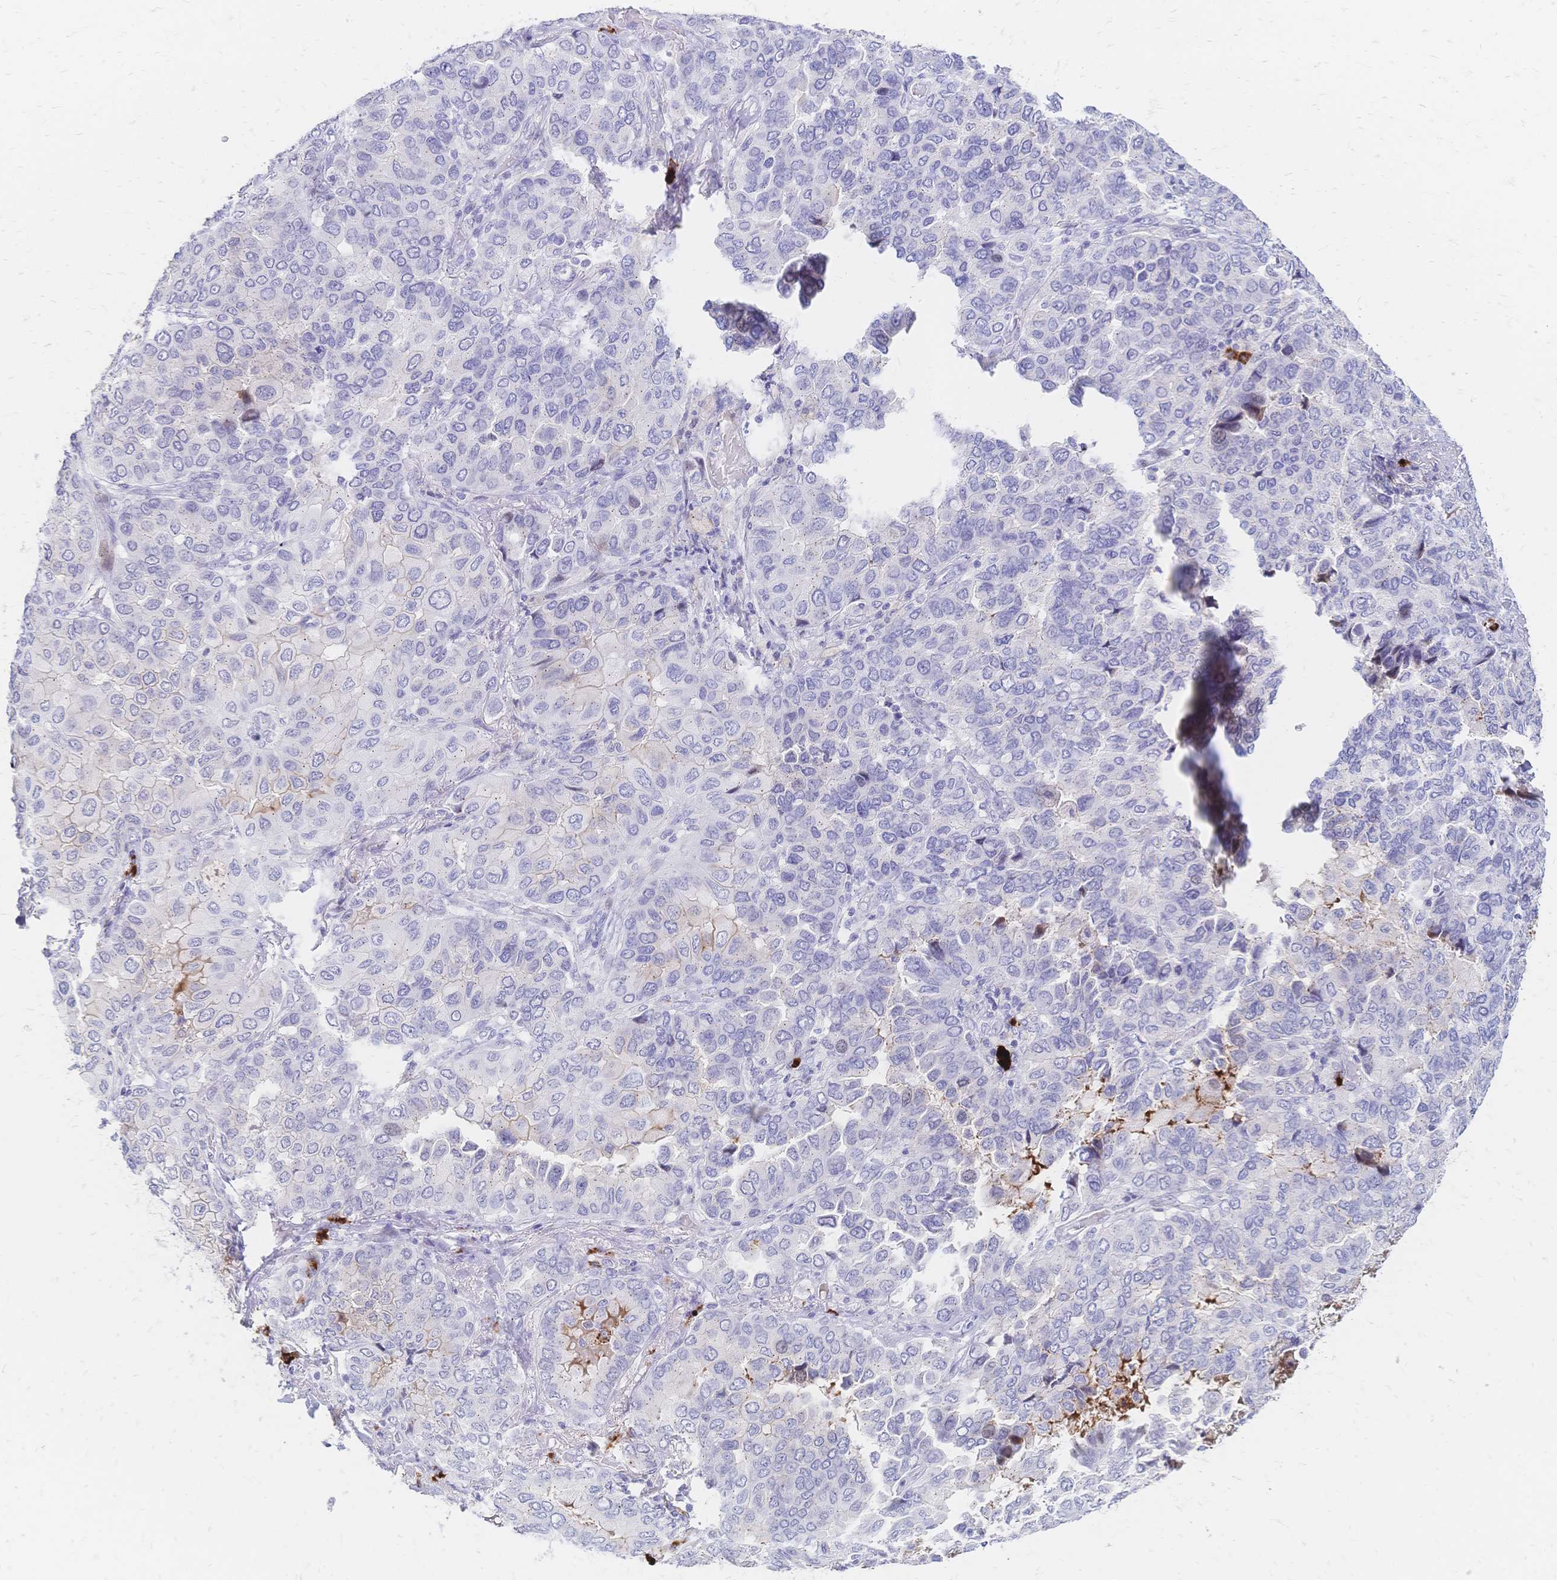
{"staining": {"intensity": "negative", "quantity": "none", "location": "none"}, "tissue": "lung cancer", "cell_type": "Tumor cells", "image_type": "cancer", "snomed": [{"axis": "morphology", "description": "Aneuploidy"}, {"axis": "morphology", "description": "Adenocarcinoma, NOS"}, {"axis": "morphology", "description": "Adenocarcinoma, metastatic, NOS"}, {"axis": "topography", "description": "Lymph node"}, {"axis": "topography", "description": "Lung"}], "caption": "Micrograph shows no significant protein positivity in tumor cells of lung adenocarcinoma.", "gene": "PSORS1C2", "patient": {"sex": "female", "age": 48}}